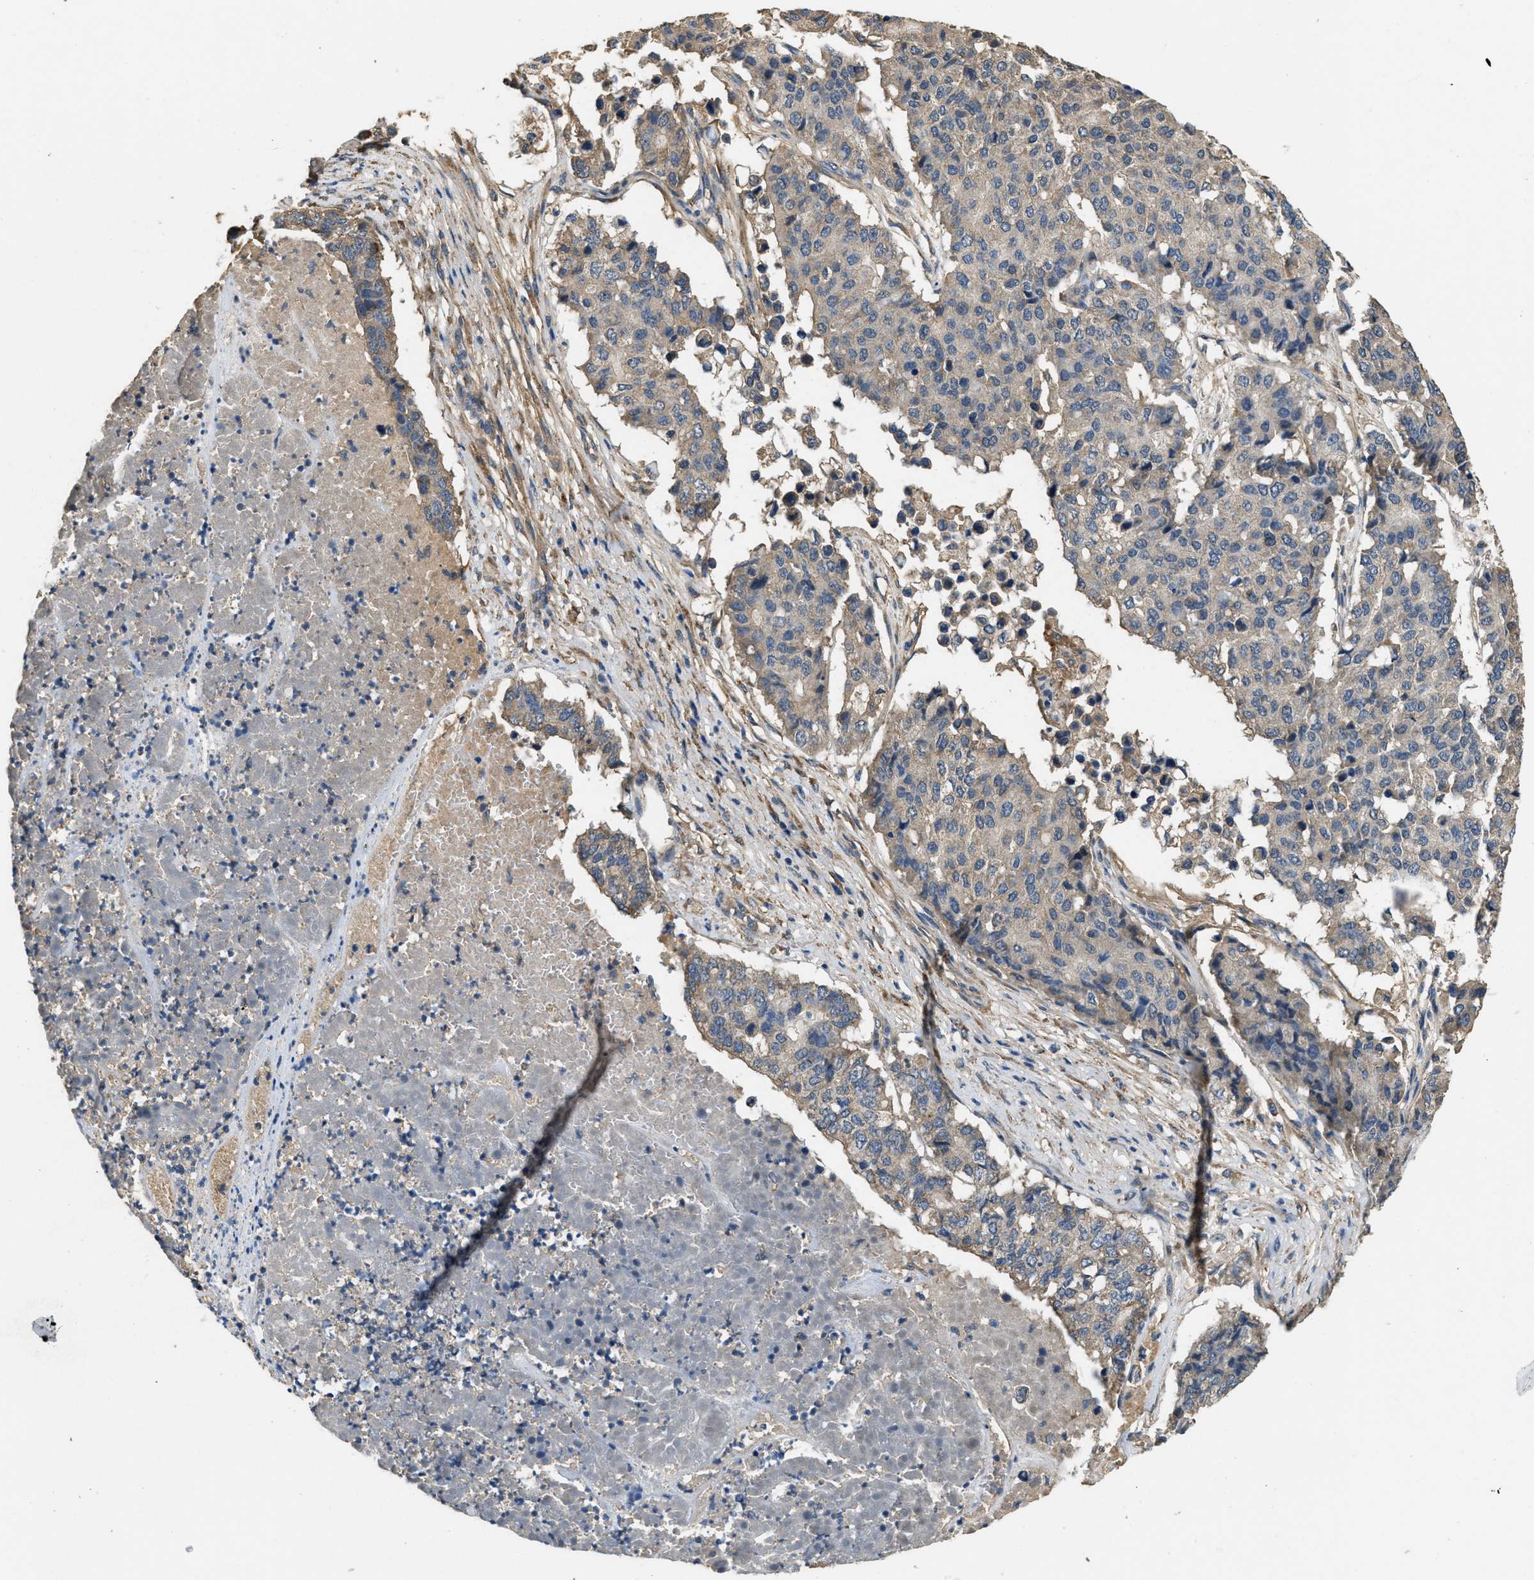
{"staining": {"intensity": "weak", "quantity": "<25%", "location": "cytoplasmic/membranous"}, "tissue": "pancreatic cancer", "cell_type": "Tumor cells", "image_type": "cancer", "snomed": [{"axis": "morphology", "description": "Adenocarcinoma, NOS"}, {"axis": "topography", "description": "Pancreas"}], "caption": "This image is of pancreatic cancer (adenocarcinoma) stained with immunohistochemistry (IHC) to label a protein in brown with the nuclei are counter-stained blue. There is no expression in tumor cells.", "gene": "THBS2", "patient": {"sex": "male", "age": 50}}